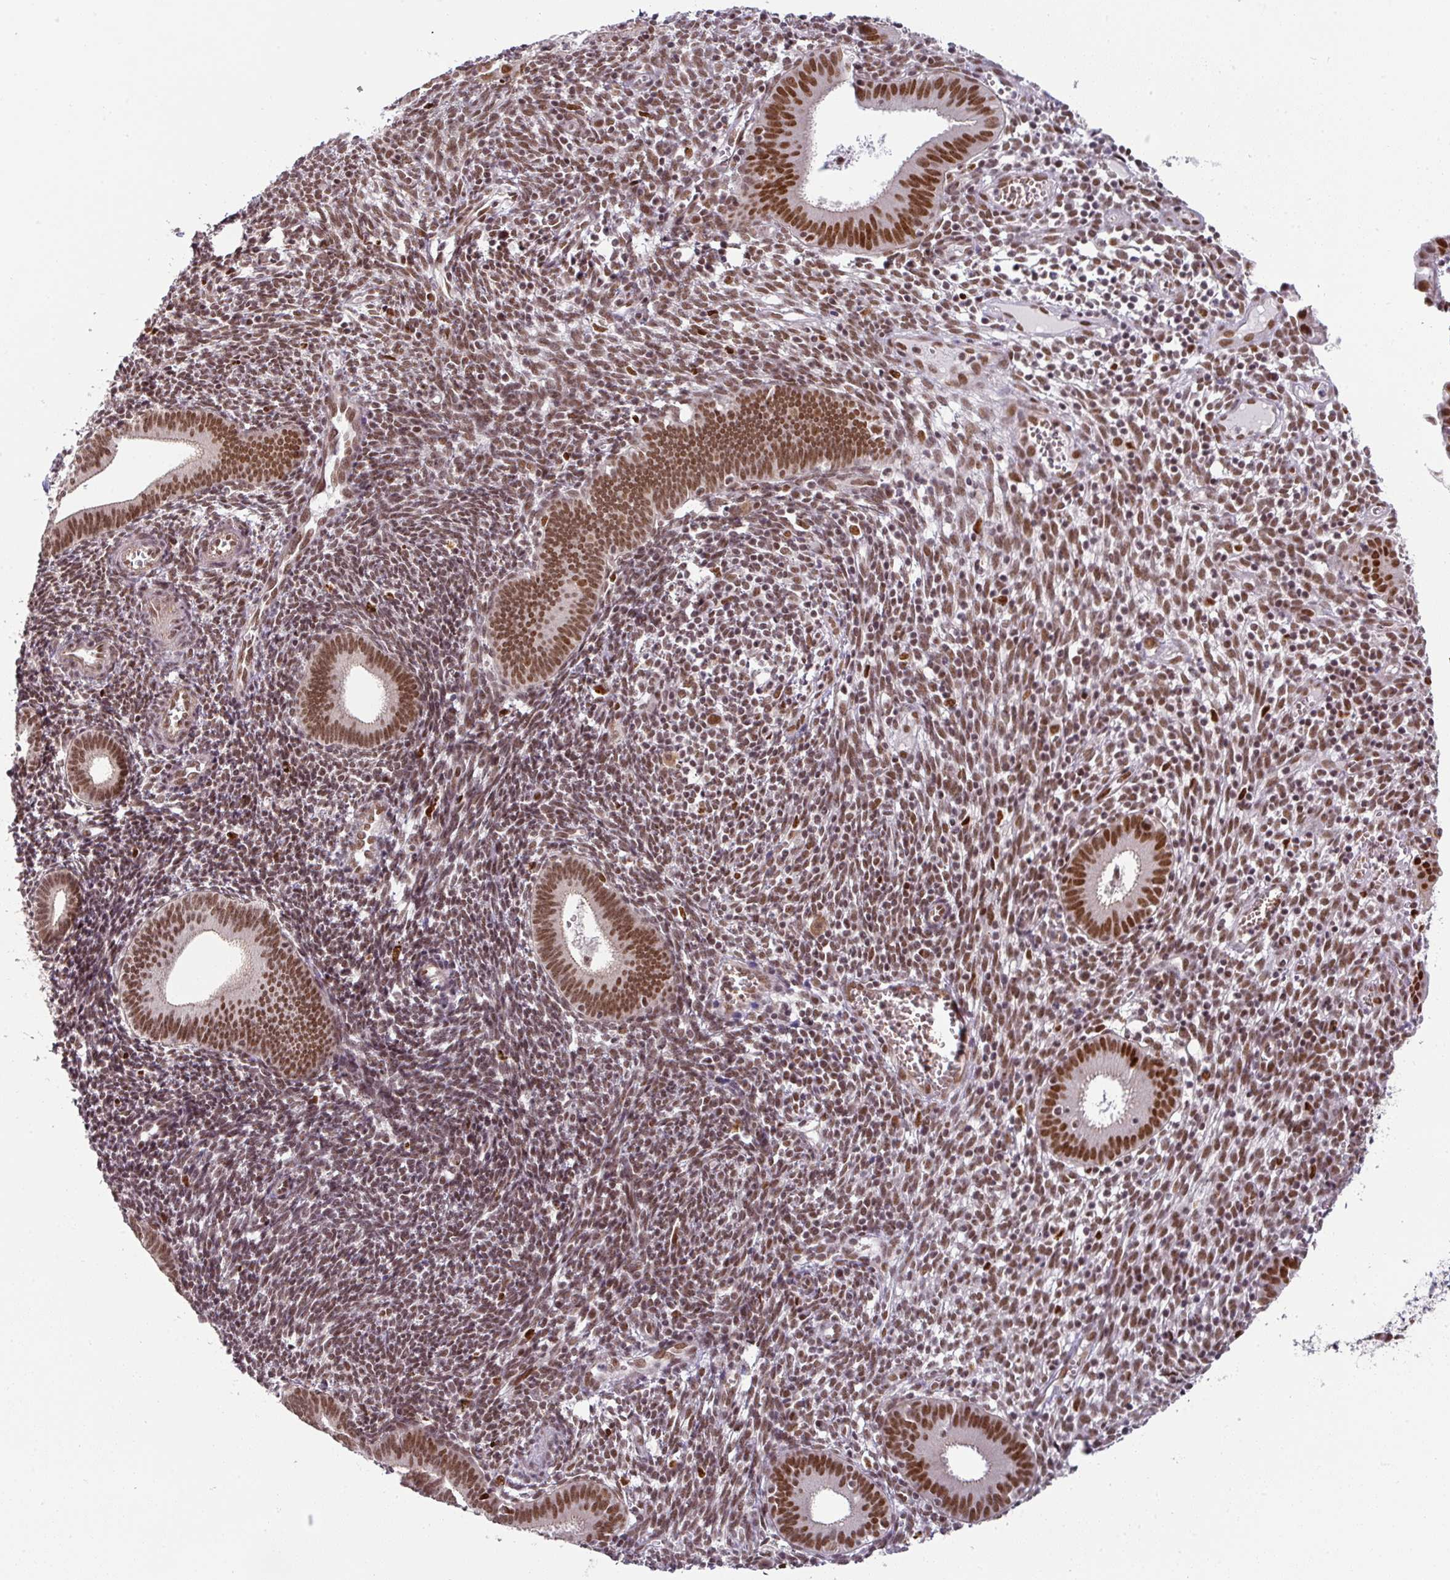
{"staining": {"intensity": "moderate", "quantity": "25%-75%", "location": "nuclear"}, "tissue": "endometrium", "cell_type": "Cells in endometrial stroma", "image_type": "normal", "snomed": [{"axis": "morphology", "description": "Normal tissue, NOS"}, {"axis": "topography", "description": "Endometrium"}], "caption": "Immunohistochemical staining of benign endometrium shows medium levels of moderate nuclear staining in approximately 25%-75% of cells in endometrial stroma.", "gene": "NCOA5", "patient": {"sex": "female", "age": 41}}